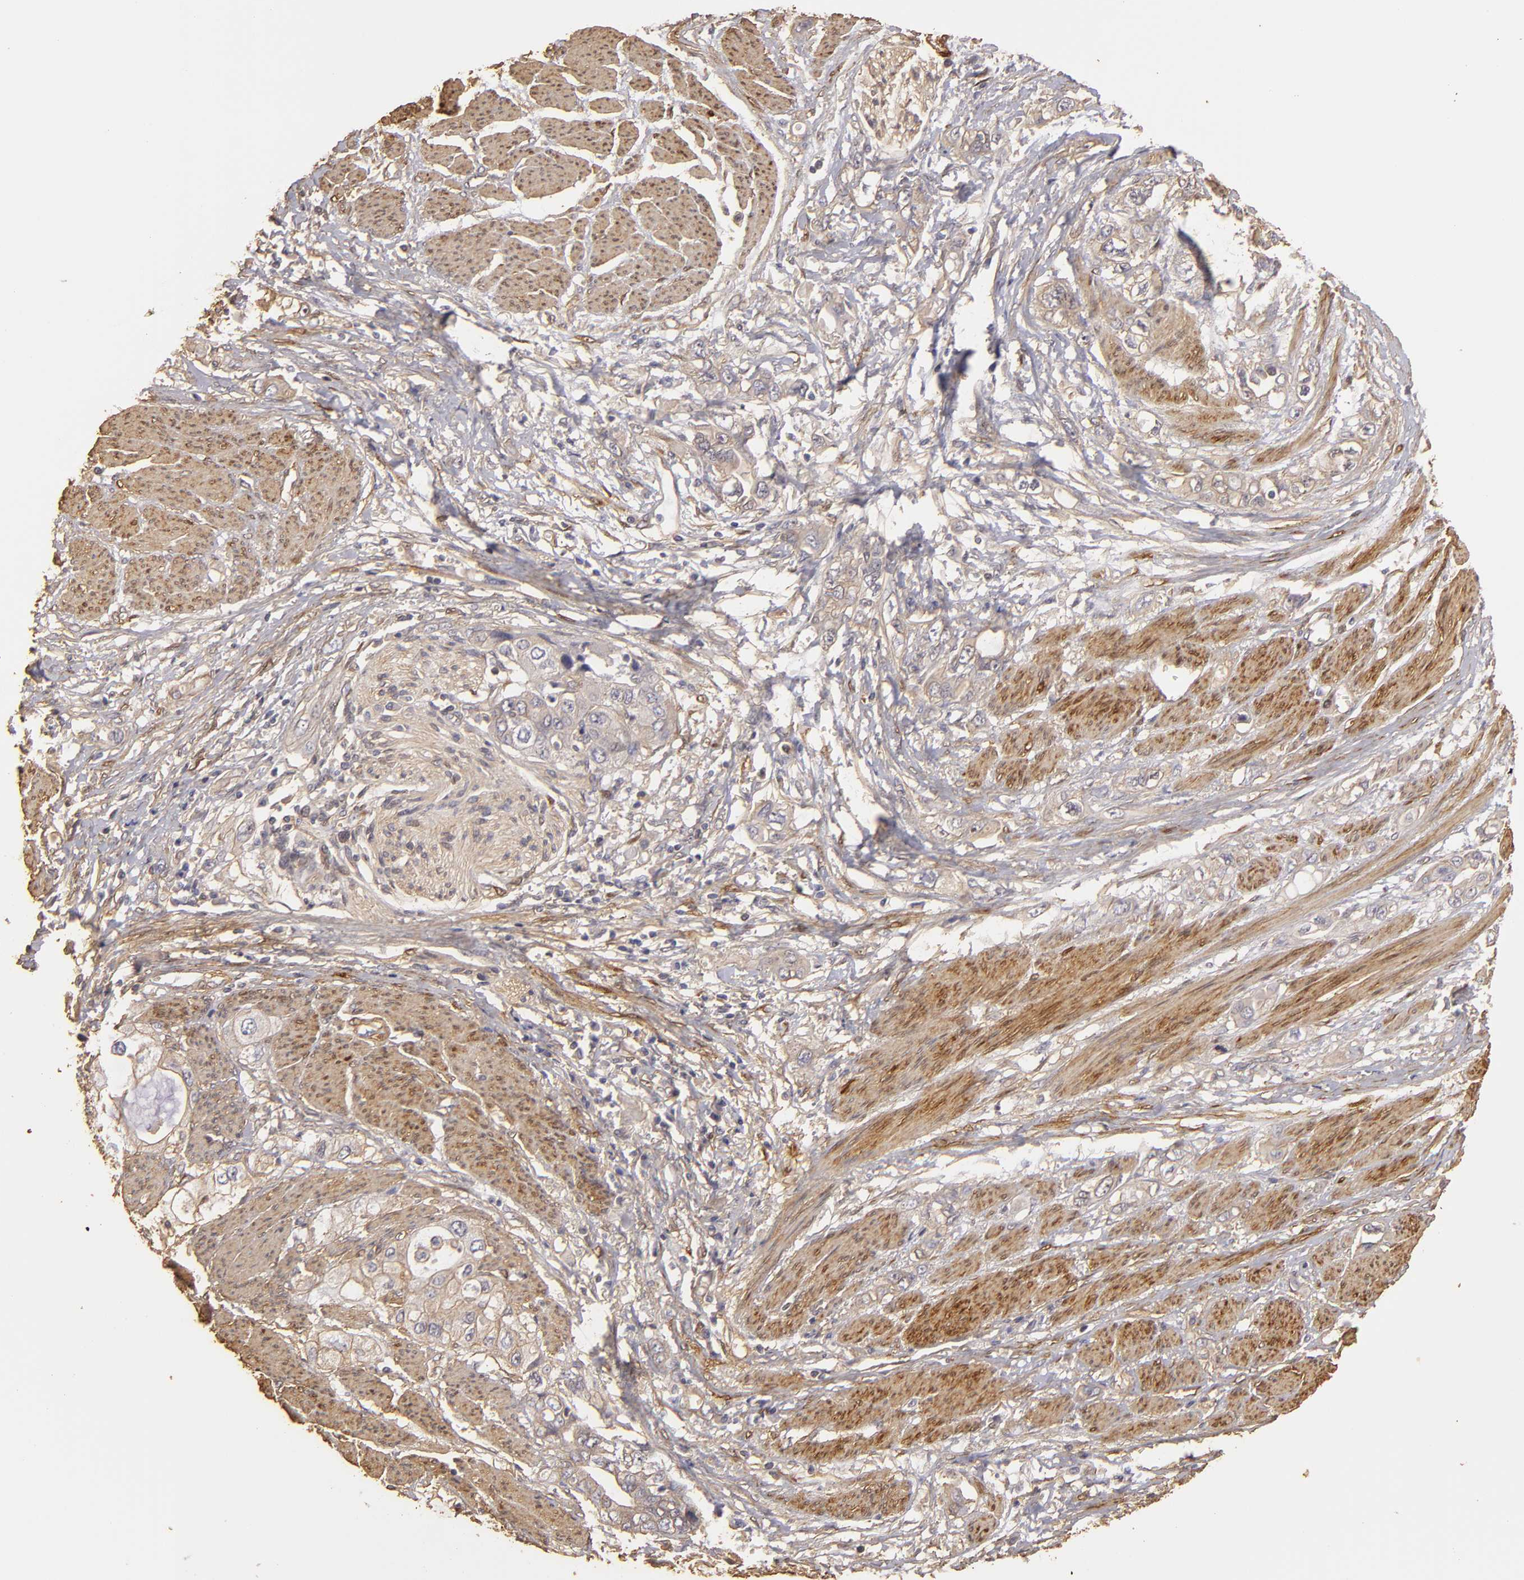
{"staining": {"intensity": "weak", "quantity": "<25%", "location": "cytoplasmic/membranous"}, "tissue": "stomach cancer", "cell_type": "Tumor cells", "image_type": "cancer", "snomed": [{"axis": "morphology", "description": "Adenocarcinoma, NOS"}, {"axis": "topography", "description": "Stomach, upper"}], "caption": "High magnification brightfield microscopy of stomach adenocarcinoma stained with DAB (brown) and counterstained with hematoxylin (blue): tumor cells show no significant positivity.", "gene": "HSPB6", "patient": {"sex": "female", "age": 52}}